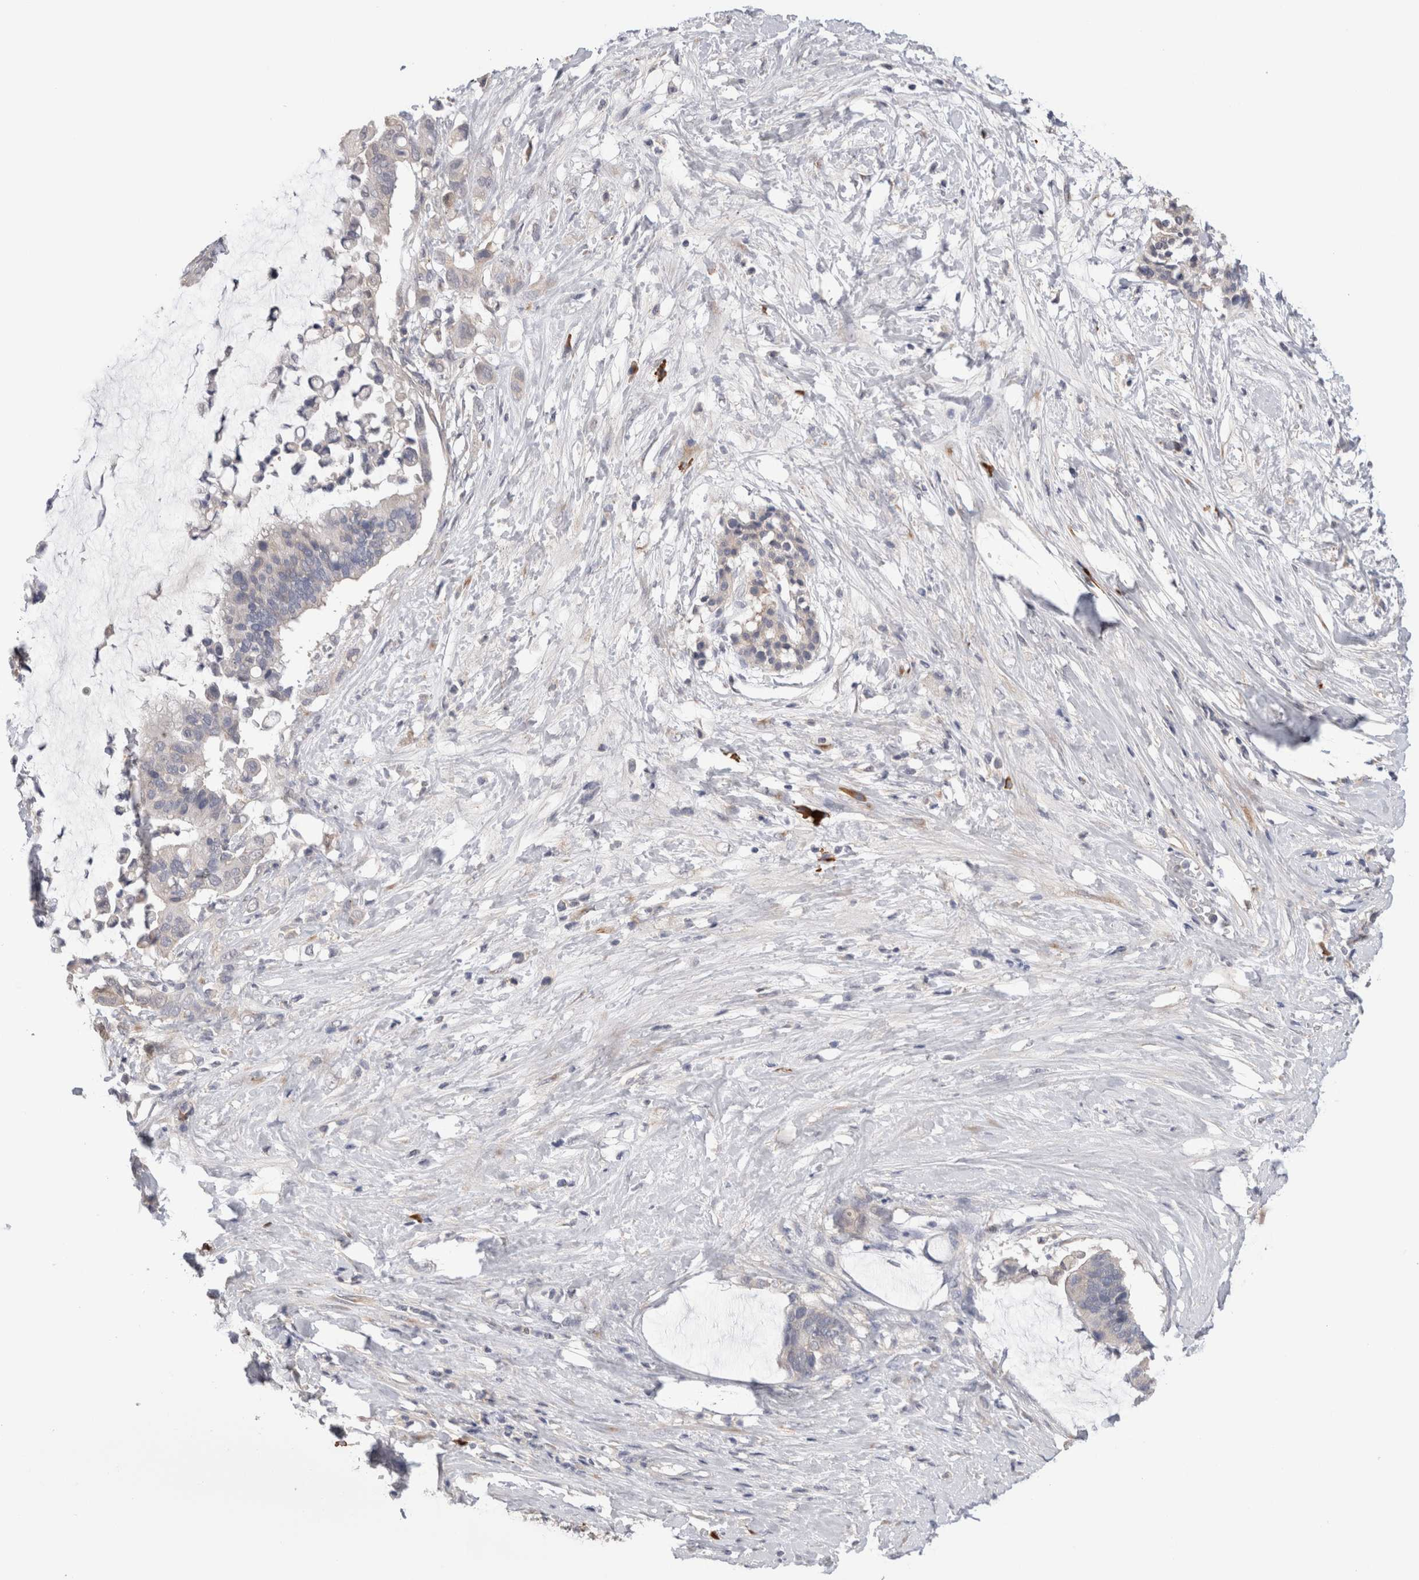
{"staining": {"intensity": "negative", "quantity": "none", "location": "none"}, "tissue": "pancreatic cancer", "cell_type": "Tumor cells", "image_type": "cancer", "snomed": [{"axis": "morphology", "description": "Adenocarcinoma, NOS"}, {"axis": "topography", "description": "Pancreas"}], "caption": "Photomicrograph shows no significant protein positivity in tumor cells of pancreatic cancer.", "gene": "PPP3CC", "patient": {"sex": "male", "age": 41}}